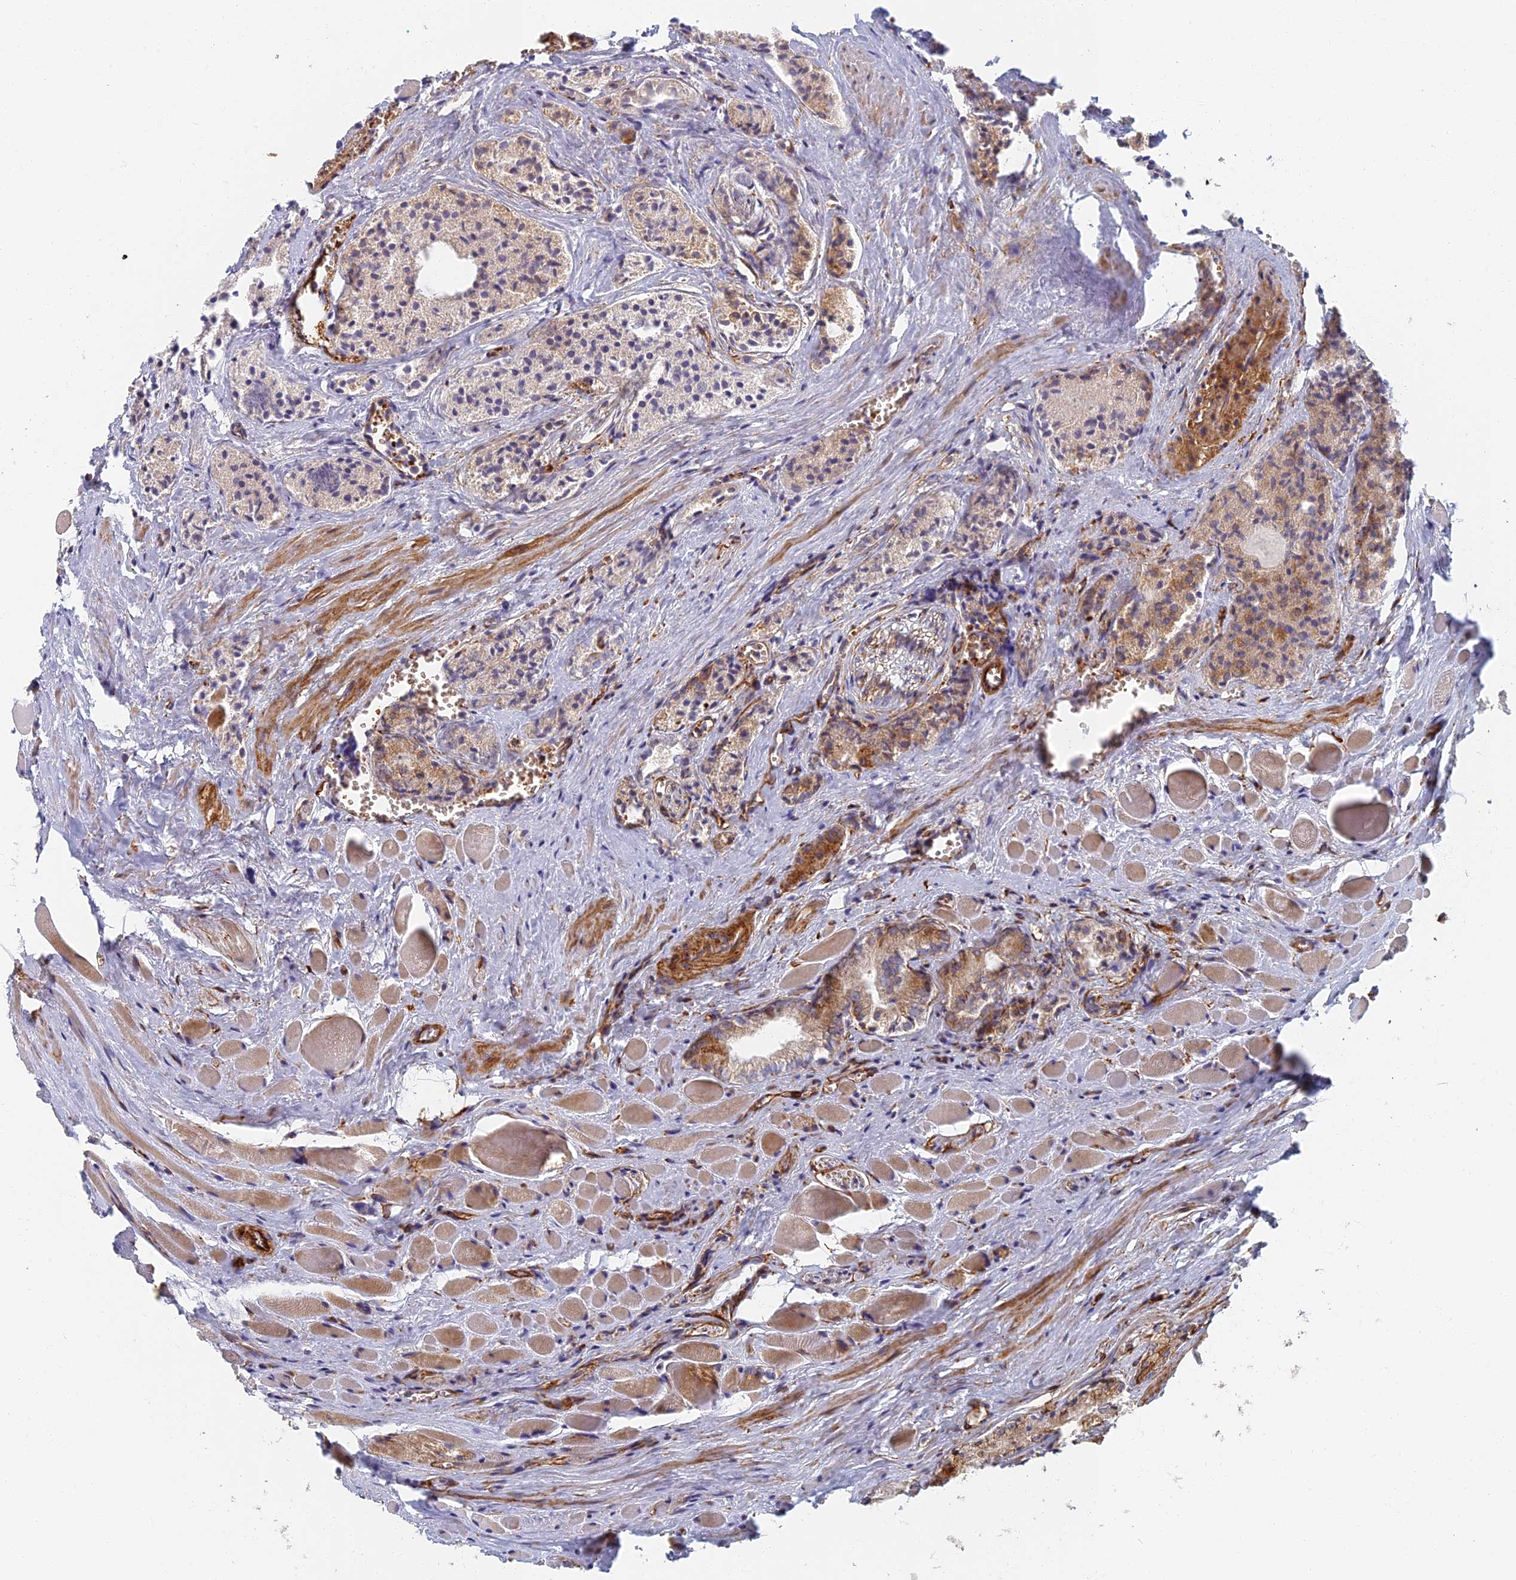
{"staining": {"intensity": "negative", "quantity": "none", "location": "none"}, "tissue": "prostate cancer", "cell_type": "Tumor cells", "image_type": "cancer", "snomed": [{"axis": "morphology", "description": "Adenocarcinoma, Low grade"}, {"axis": "topography", "description": "Prostate"}], "caption": "Human prostate cancer stained for a protein using immunohistochemistry displays no positivity in tumor cells.", "gene": "ABCB10", "patient": {"sex": "male", "age": 60}}